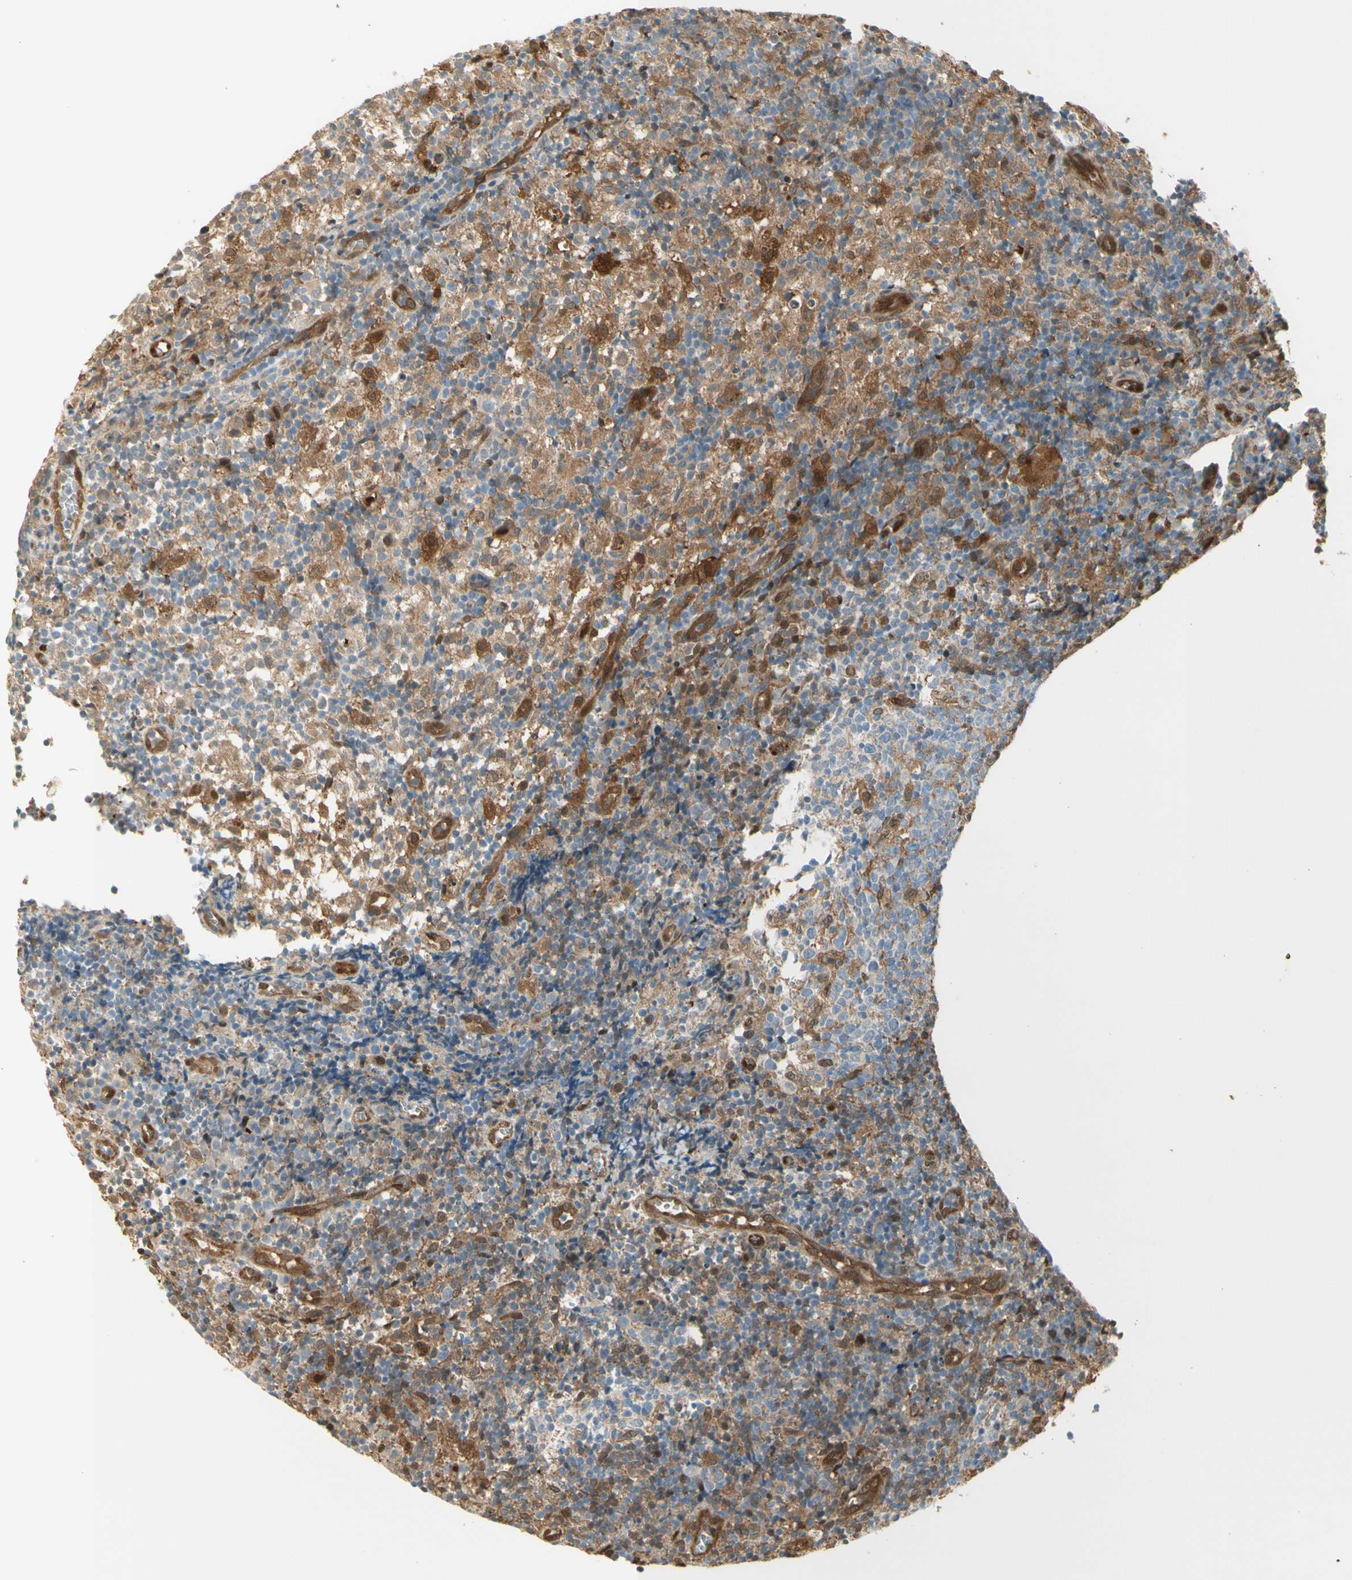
{"staining": {"intensity": "moderate", "quantity": "25%-75%", "location": "cytoplasmic/membranous"}, "tissue": "lymph node", "cell_type": "Germinal center cells", "image_type": "normal", "snomed": [{"axis": "morphology", "description": "Normal tissue, NOS"}, {"axis": "morphology", "description": "Inflammation, NOS"}, {"axis": "topography", "description": "Lymph node"}], "caption": "The histopathology image demonstrates staining of unremarkable lymph node, revealing moderate cytoplasmic/membranous protein expression (brown color) within germinal center cells.", "gene": "SERPINB6", "patient": {"sex": "male", "age": 55}}